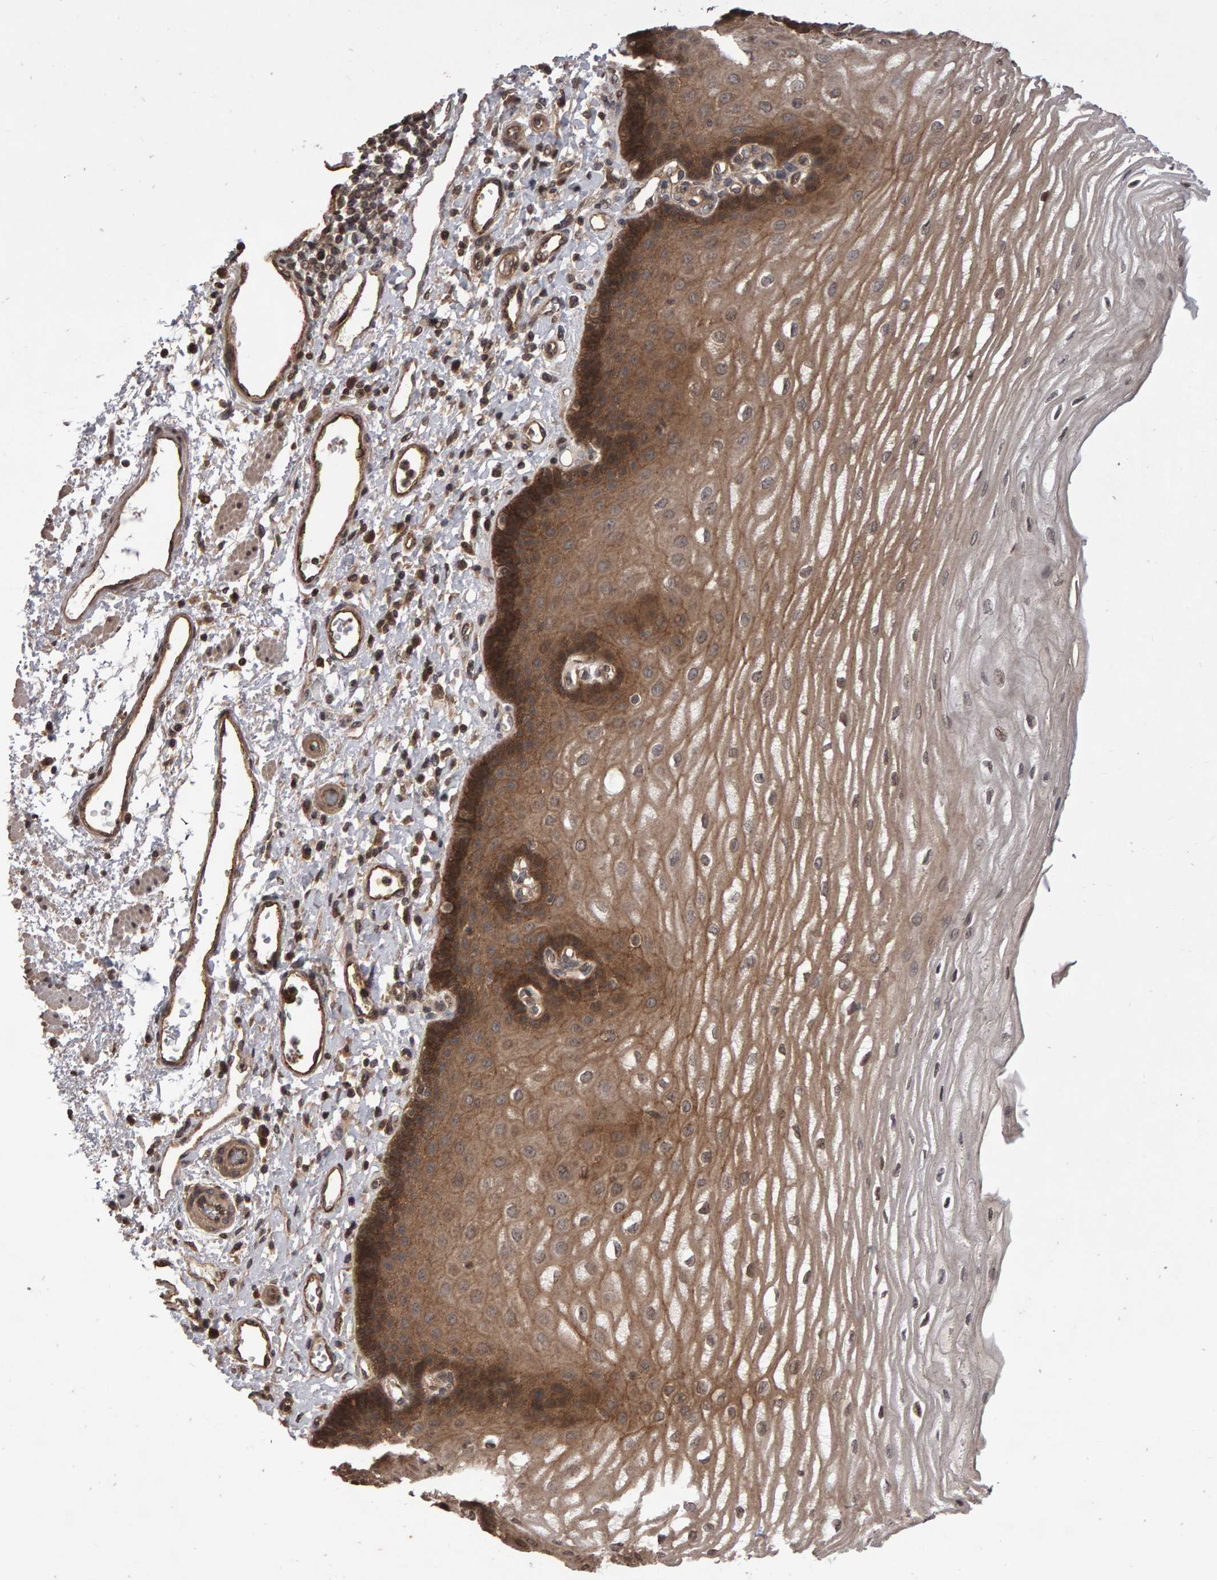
{"staining": {"intensity": "moderate", "quantity": ">75%", "location": "cytoplasmic/membranous"}, "tissue": "esophagus", "cell_type": "Squamous epithelial cells", "image_type": "normal", "snomed": [{"axis": "morphology", "description": "Normal tissue, NOS"}, {"axis": "topography", "description": "Esophagus"}], "caption": "Normal esophagus exhibits moderate cytoplasmic/membranous staining in about >75% of squamous epithelial cells Using DAB (brown) and hematoxylin (blue) stains, captured at high magnification using brightfield microscopy..", "gene": "SCRIB", "patient": {"sex": "male", "age": 54}}